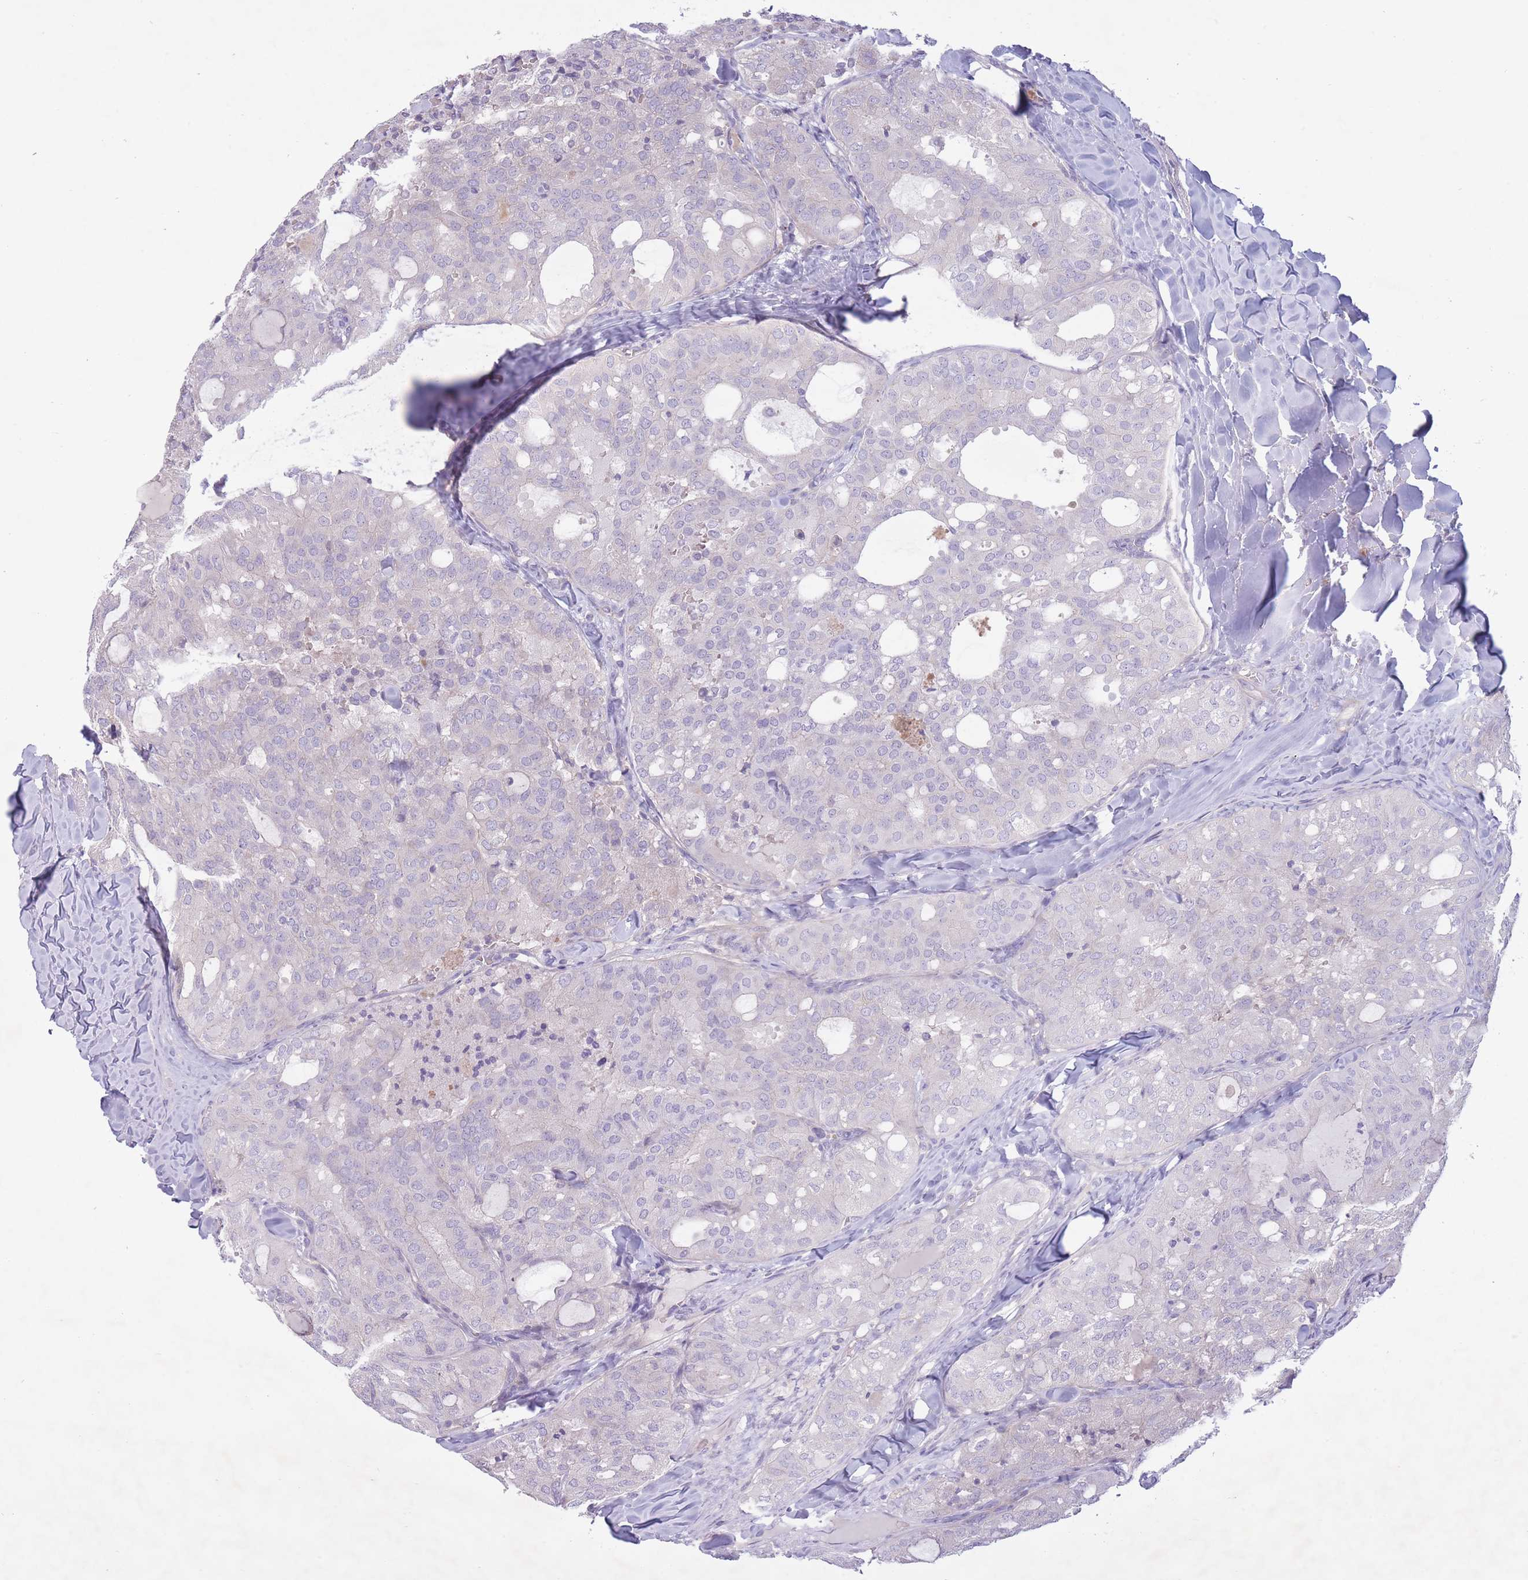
{"staining": {"intensity": "negative", "quantity": "none", "location": "none"}, "tissue": "thyroid cancer", "cell_type": "Tumor cells", "image_type": "cancer", "snomed": [{"axis": "morphology", "description": "Follicular adenoma carcinoma, NOS"}, {"axis": "topography", "description": "Thyroid gland"}], "caption": "A high-resolution histopathology image shows immunohistochemistry (IHC) staining of thyroid follicular adenoma carcinoma, which demonstrates no significant positivity in tumor cells.", "gene": "PNPLA5", "patient": {"sex": "male", "age": 75}}